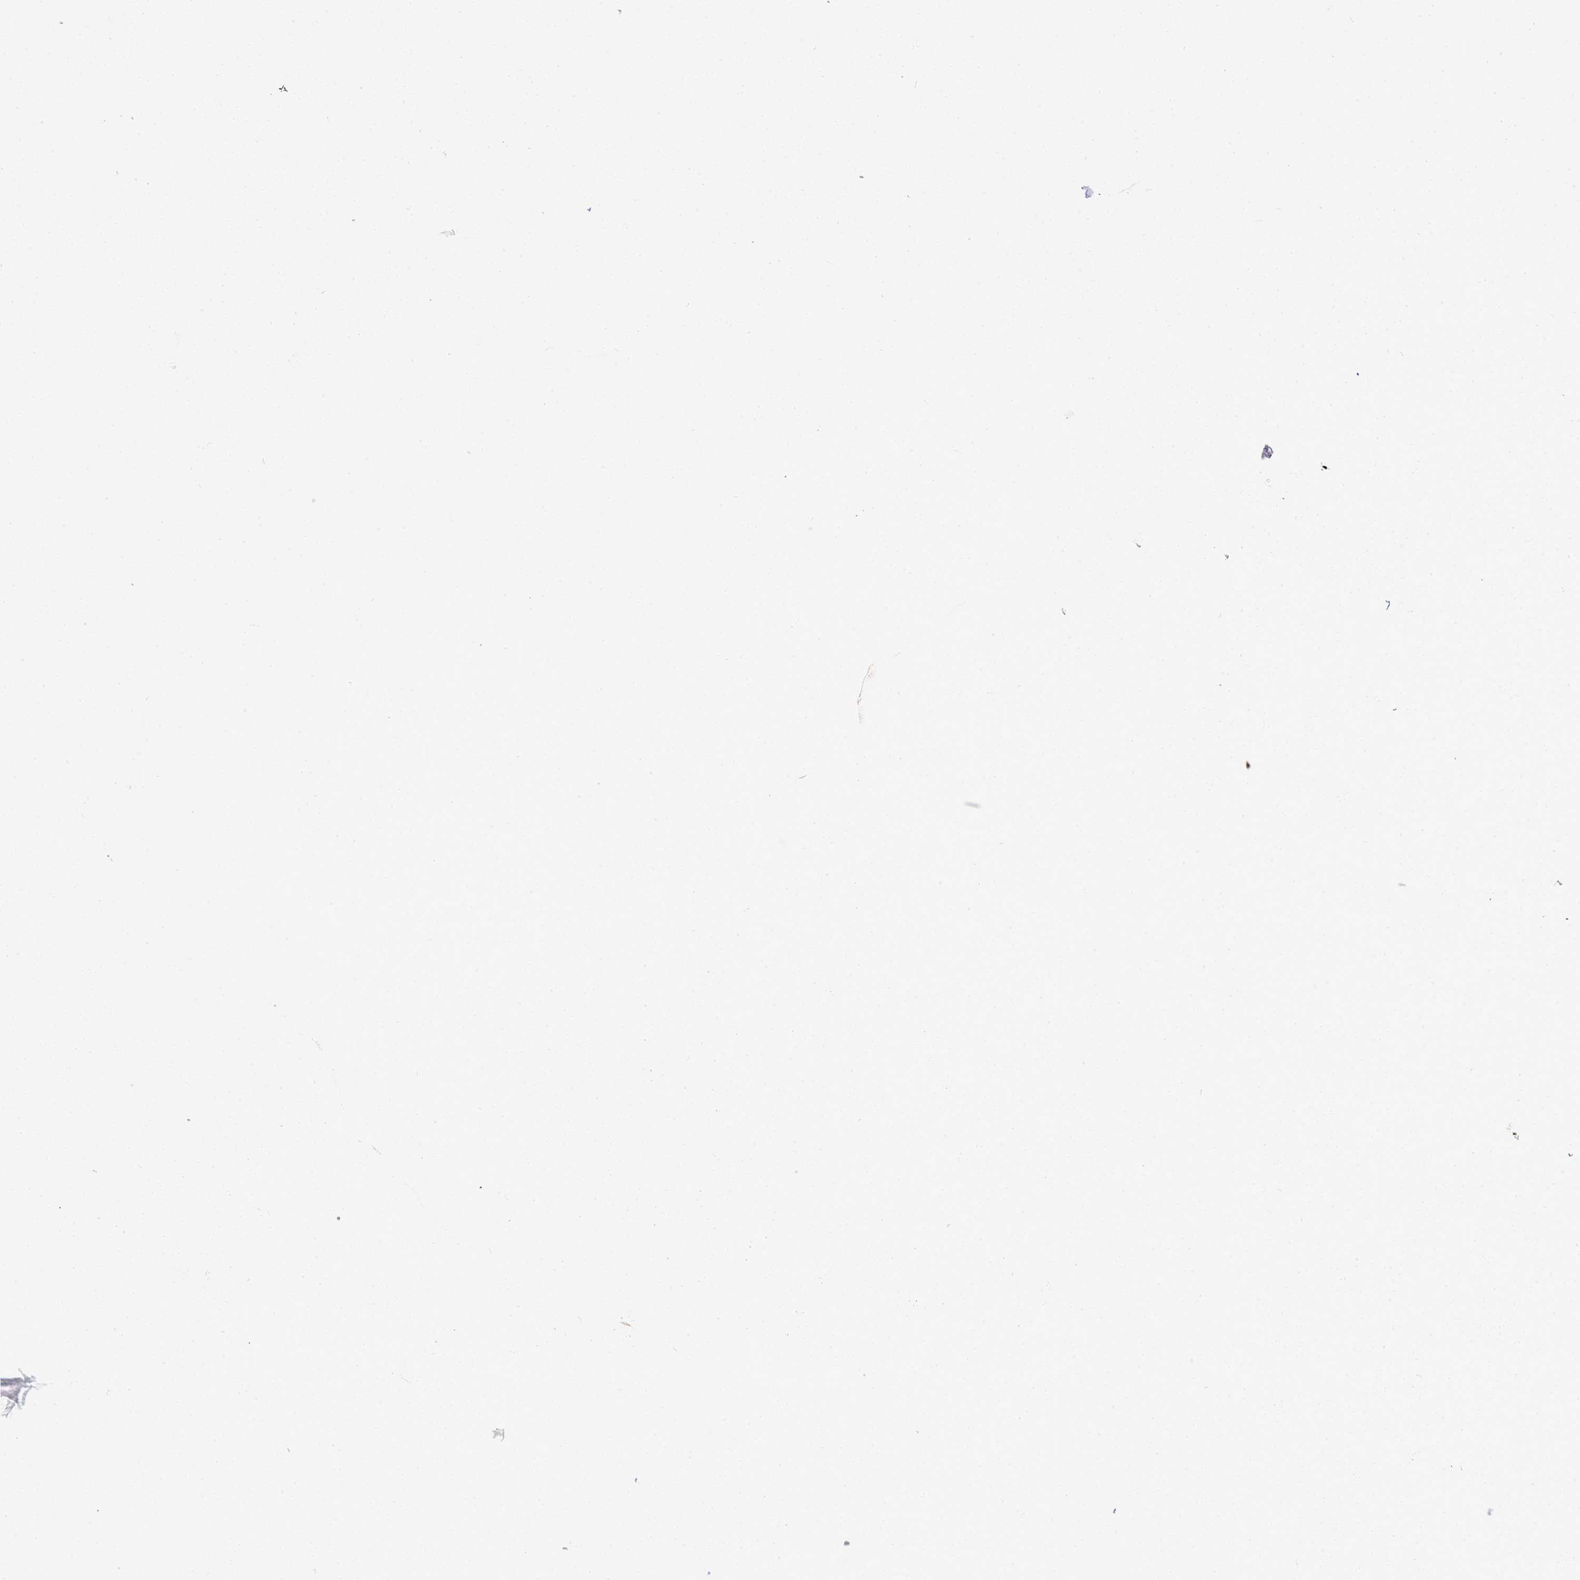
{"staining": {"intensity": "strong", "quantity": "<25%", "location": "cytoplasmic/membranous"}, "tissue": "glioma", "cell_type": "Tumor cells", "image_type": "cancer", "snomed": [{"axis": "morphology", "description": "Glioma, malignant, Low grade"}, {"axis": "topography", "description": "Brain"}], "caption": "Strong cytoplasmic/membranous protein staining is present in approximately <25% of tumor cells in malignant glioma (low-grade).", "gene": "TTPAL", "patient": {"sex": "male", "age": 65}}